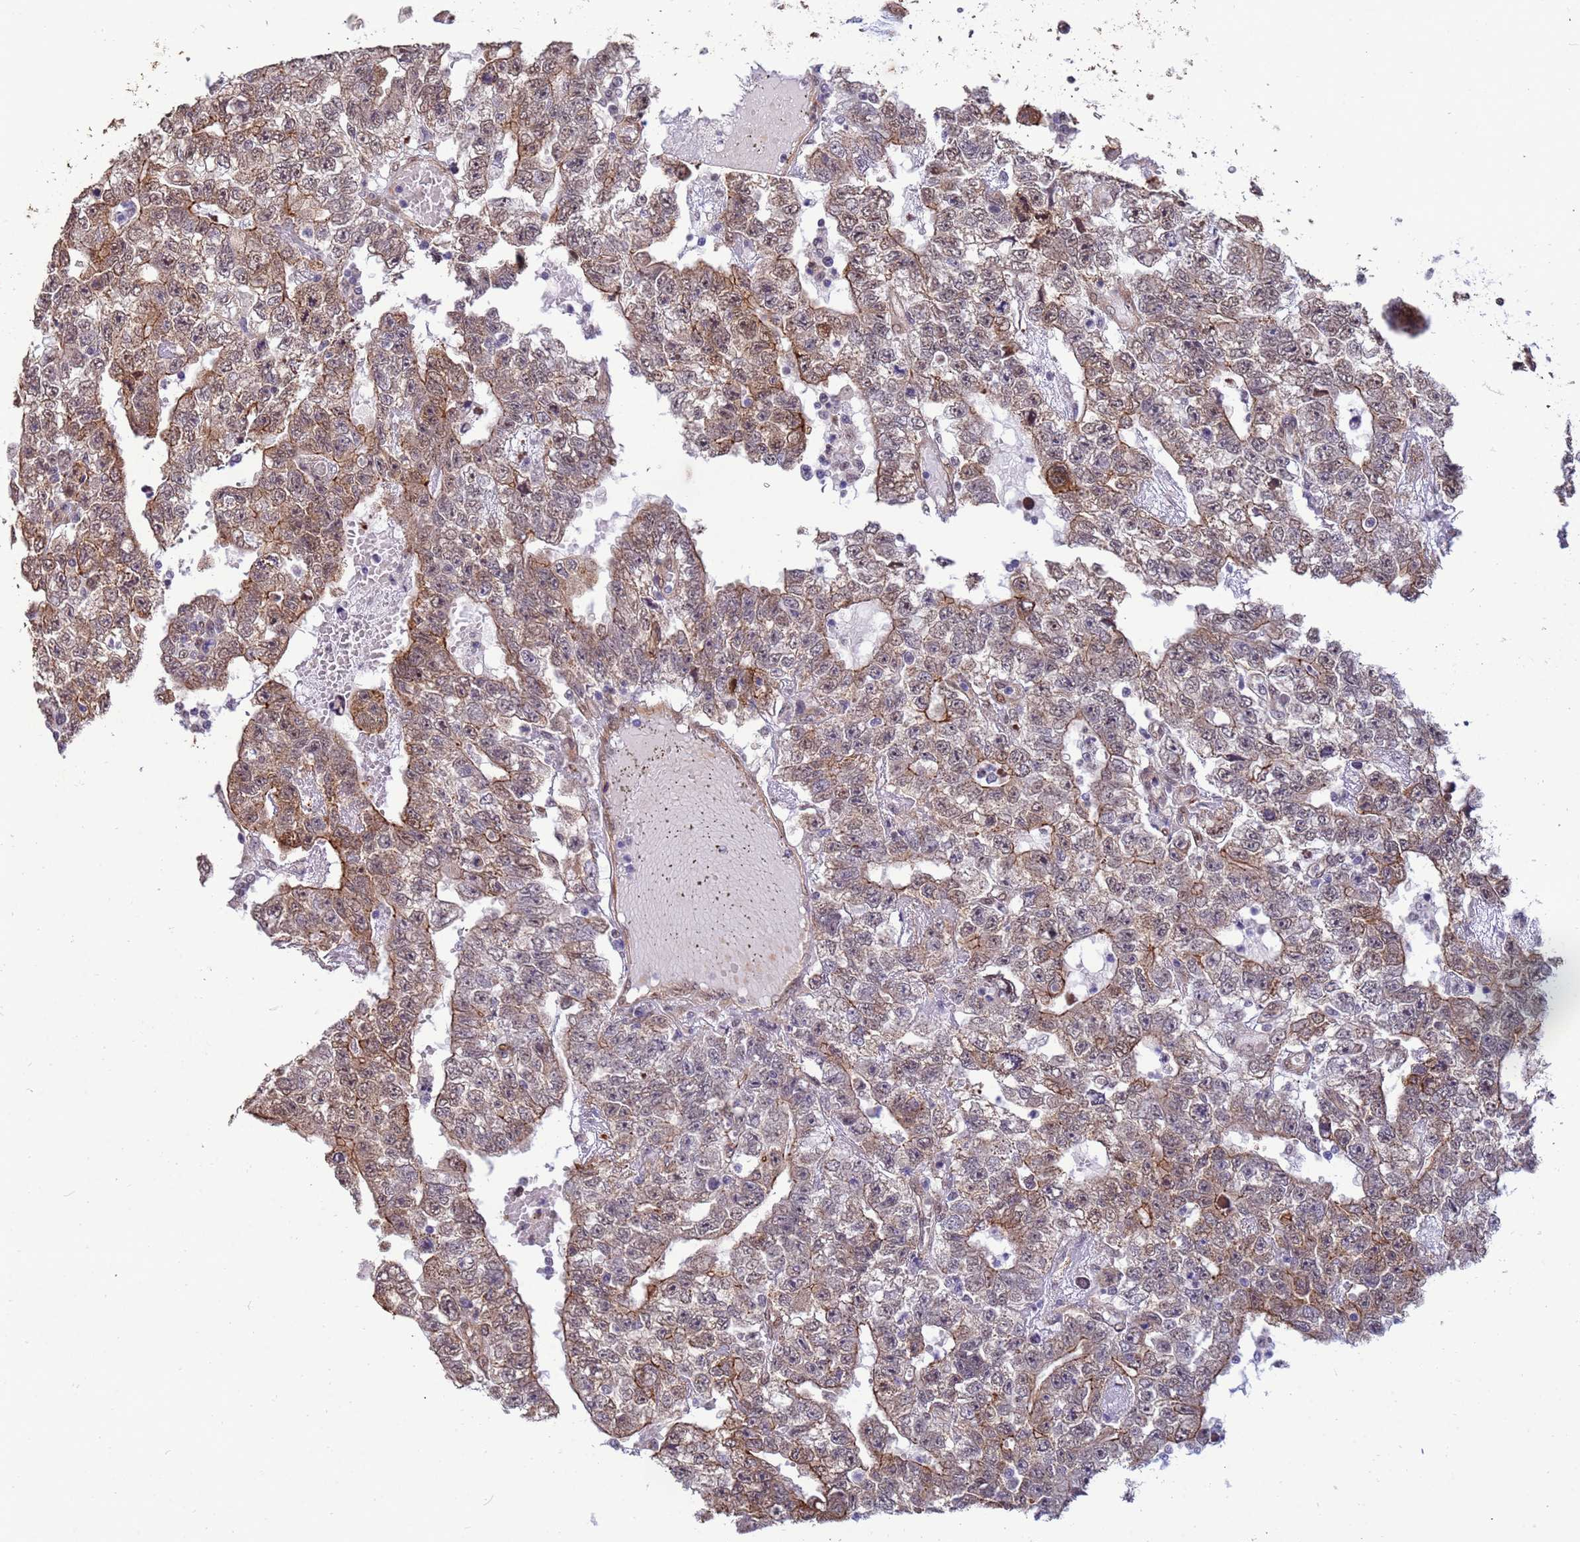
{"staining": {"intensity": "moderate", "quantity": "25%-75%", "location": "cytoplasmic/membranous"}, "tissue": "testis cancer", "cell_type": "Tumor cells", "image_type": "cancer", "snomed": [{"axis": "morphology", "description": "Carcinoma, Embryonal, NOS"}, {"axis": "topography", "description": "Testis"}], "caption": "Testis cancer (embryonal carcinoma) stained with DAB immunohistochemistry displays medium levels of moderate cytoplasmic/membranous expression in about 25%-75% of tumor cells.", "gene": "TRIP6", "patient": {"sex": "male", "age": 25}}